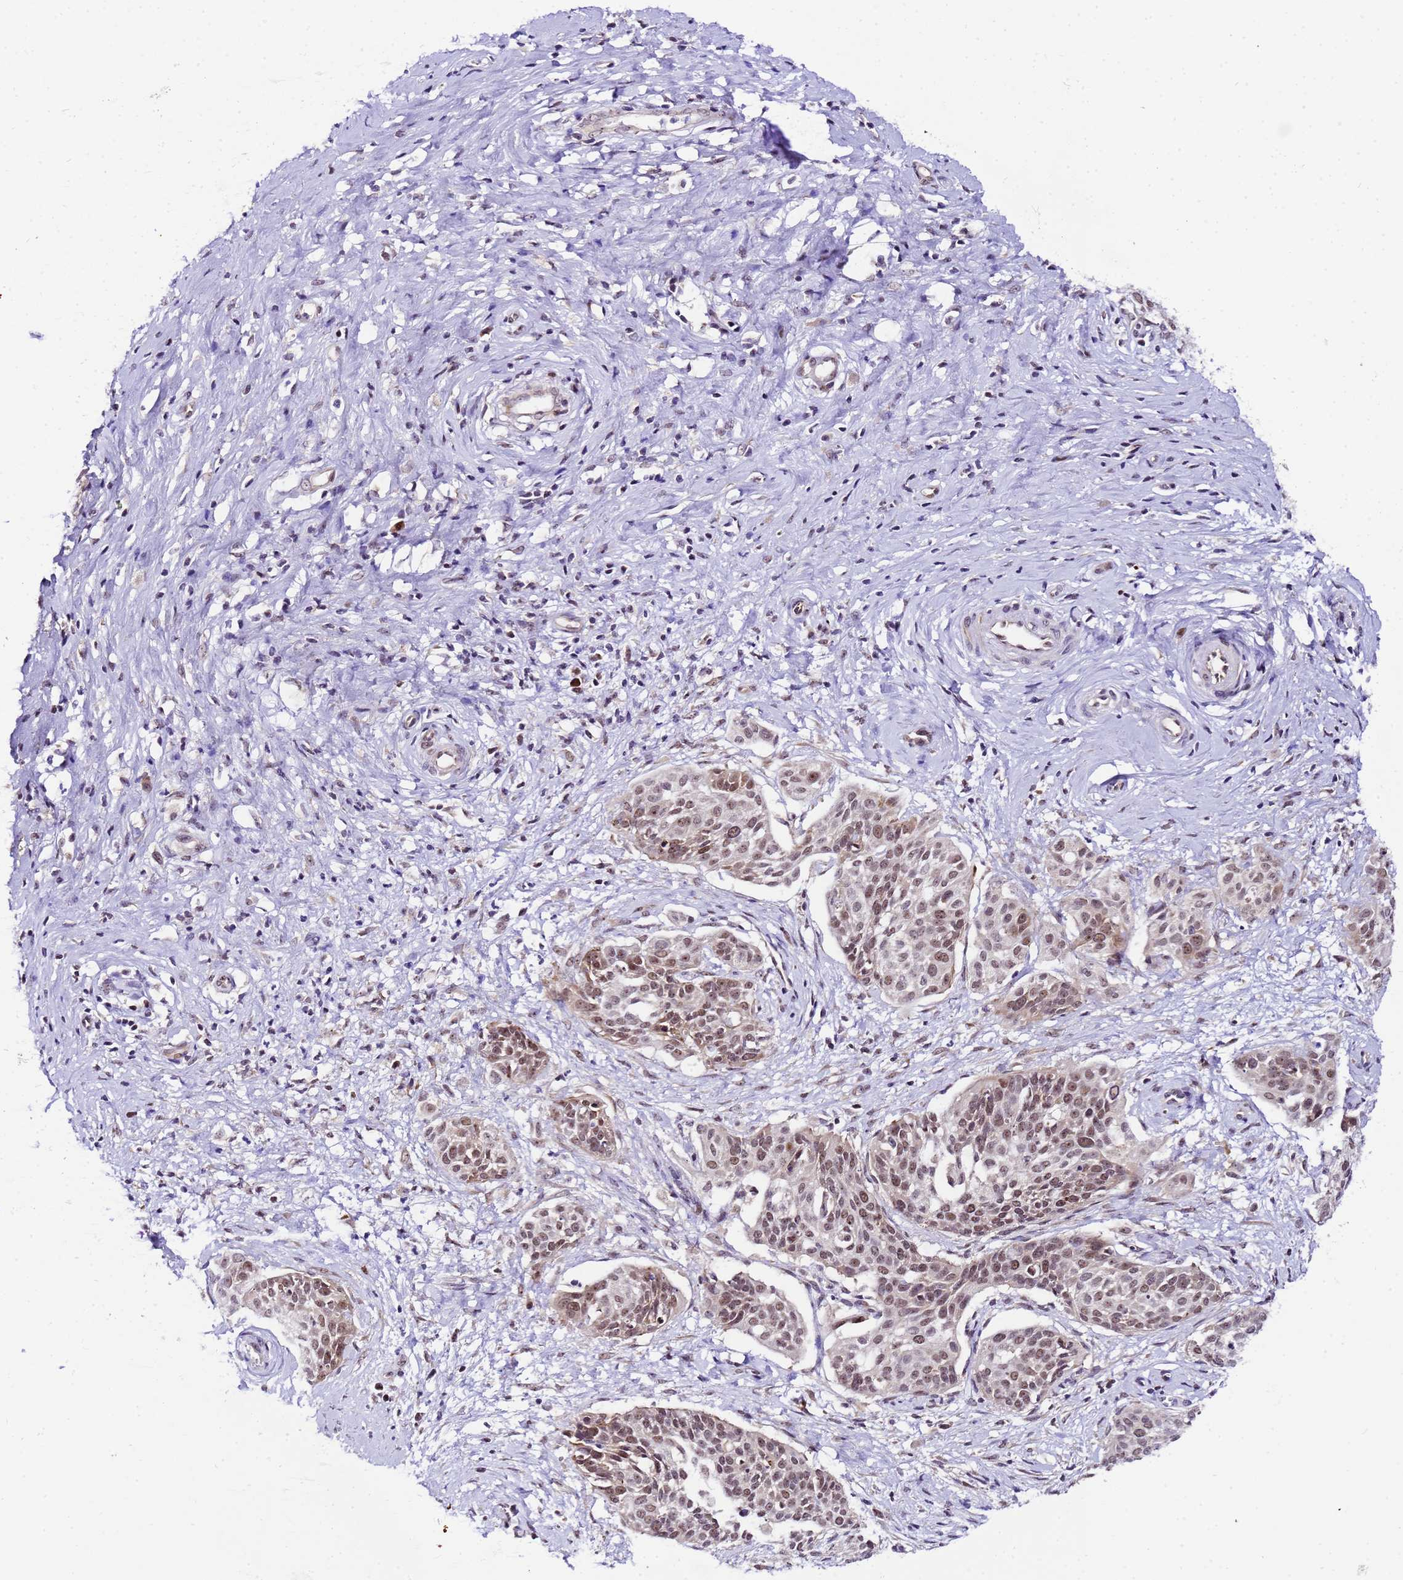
{"staining": {"intensity": "weak", "quantity": "25%-75%", "location": "nuclear"}, "tissue": "cervical cancer", "cell_type": "Tumor cells", "image_type": "cancer", "snomed": [{"axis": "morphology", "description": "Squamous cell carcinoma, NOS"}, {"axis": "topography", "description": "Cervix"}], "caption": "Cervical cancer stained with a brown dye demonstrates weak nuclear positive positivity in about 25%-75% of tumor cells.", "gene": "SLX4IP", "patient": {"sex": "female", "age": 44}}